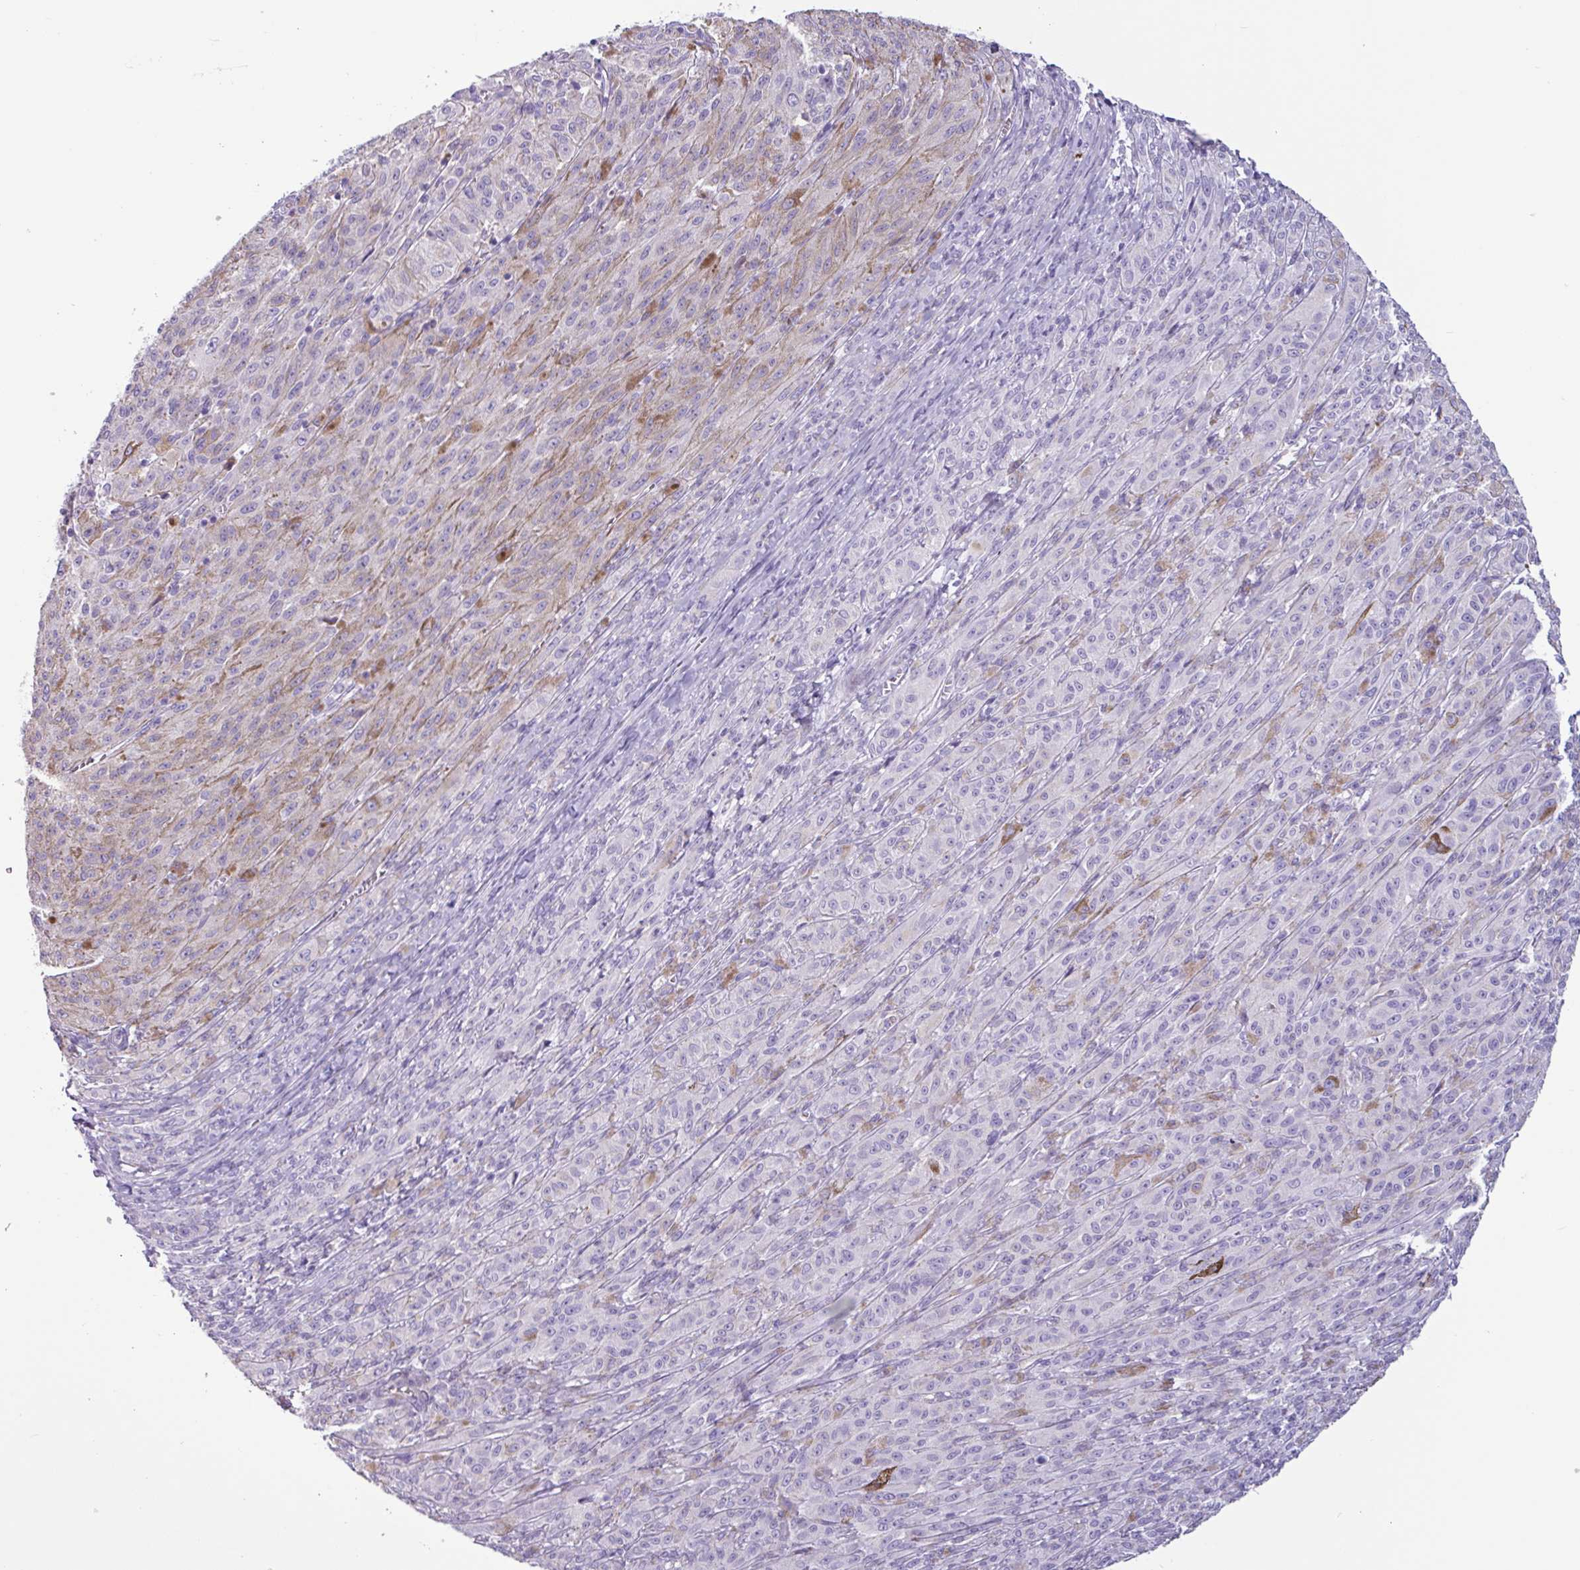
{"staining": {"intensity": "negative", "quantity": "none", "location": "none"}, "tissue": "melanoma", "cell_type": "Tumor cells", "image_type": "cancer", "snomed": [{"axis": "morphology", "description": "Malignant melanoma, NOS"}, {"axis": "topography", "description": "Skin"}], "caption": "Tumor cells show no significant expression in malignant melanoma. The staining was performed using DAB (3,3'-diaminobenzidine) to visualize the protein expression in brown, while the nuclei were stained in blue with hematoxylin (Magnification: 20x).", "gene": "ADGRE1", "patient": {"sex": "female", "age": 52}}